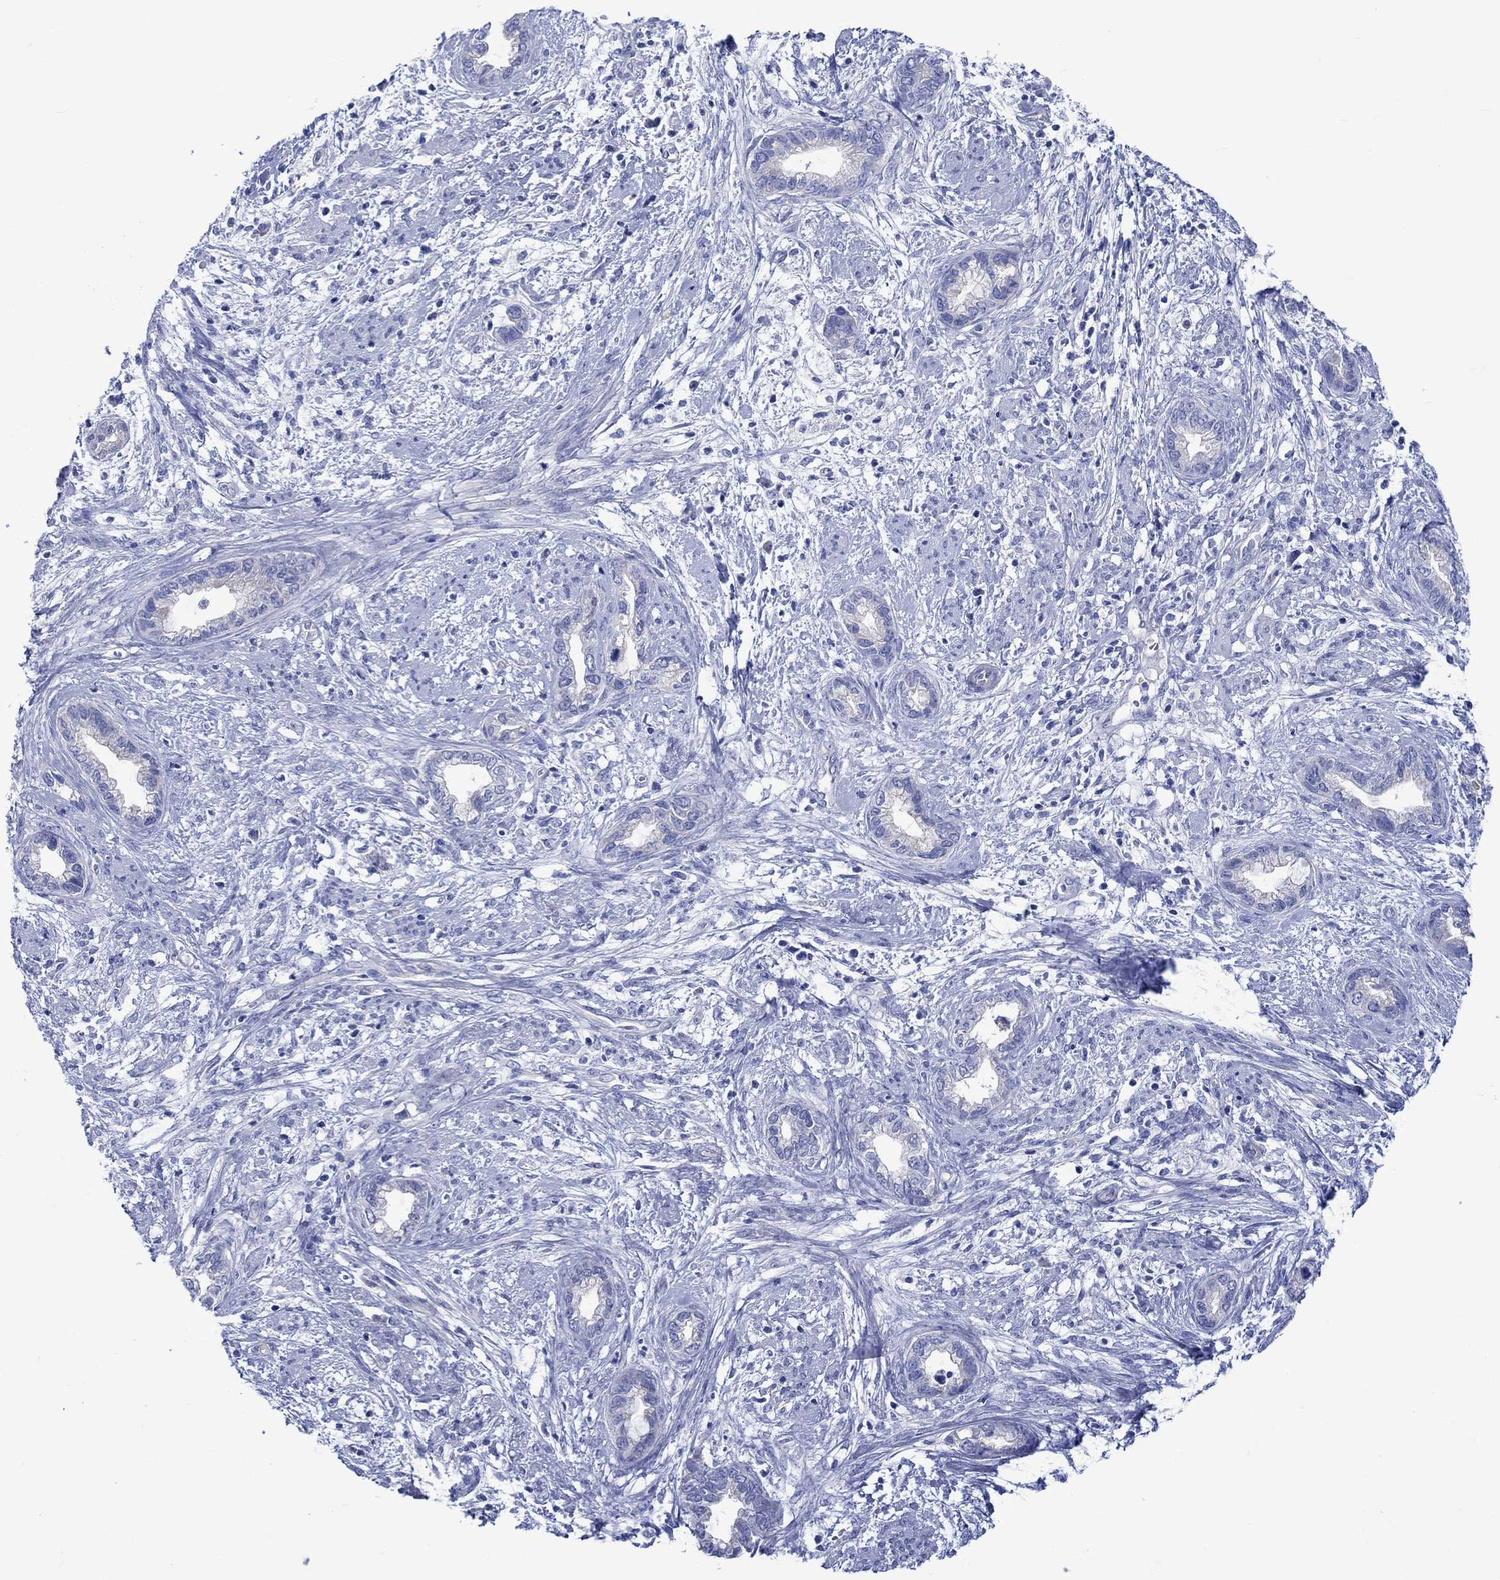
{"staining": {"intensity": "negative", "quantity": "none", "location": "none"}, "tissue": "cervical cancer", "cell_type": "Tumor cells", "image_type": "cancer", "snomed": [{"axis": "morphology", "description": "Adenocarcinoma, NOS"}, {"axis": "topography", "description": "Cervix"}], "caption": "The image shows no staining of tumor cells in cervical cancer. (DAB (3,3'-diaminobenzidine) immunohistochemistry visualized using brightfield microscopy, high magnification).", "gene": "CPLX2", "patient": {"sex": "female", "age": 62}}